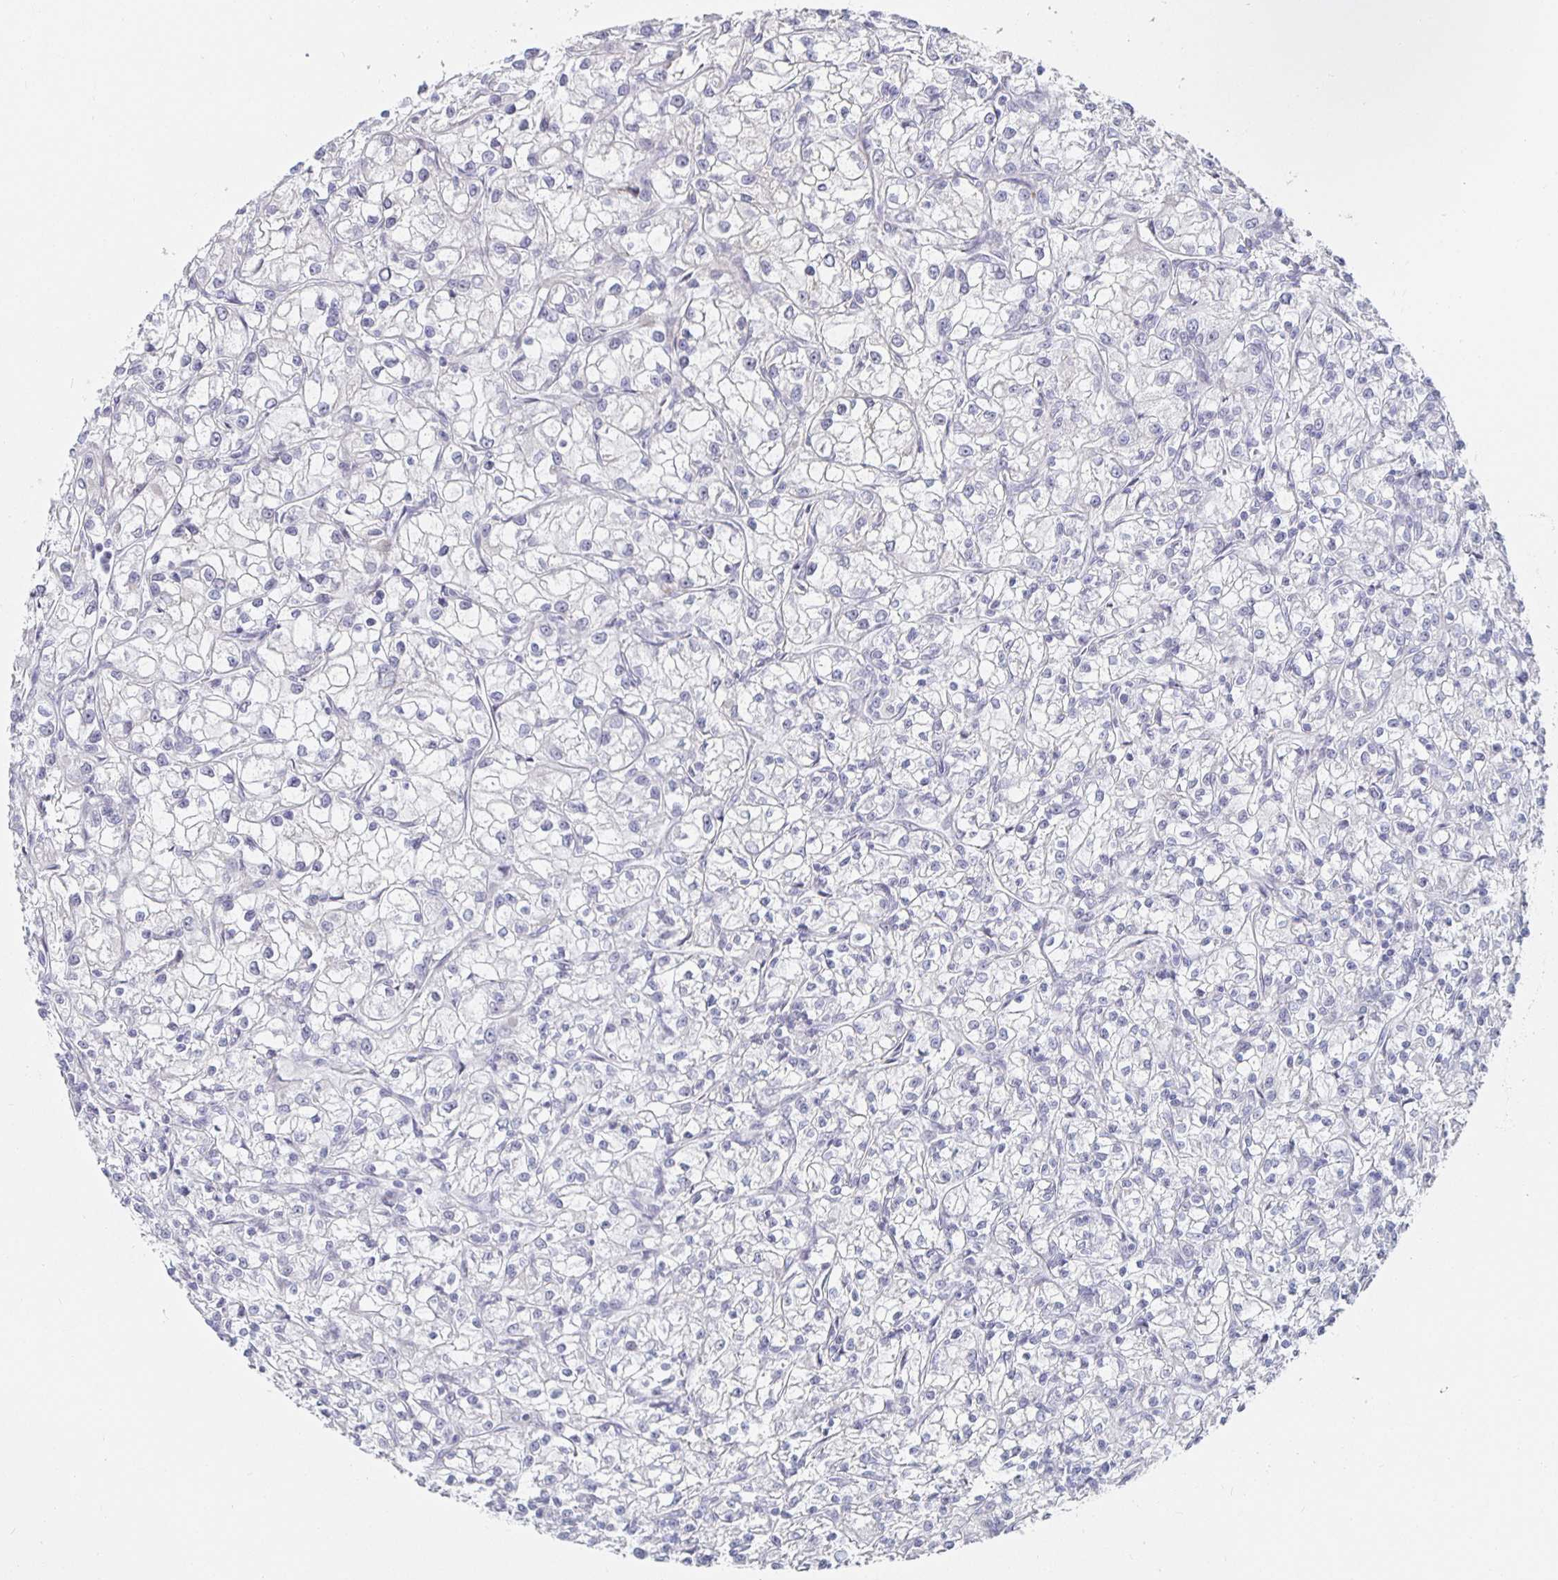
{"staining": {"intensity": "negative", "quantity": "none", "location": "none"}, "tissue": "renal cancer", "cell_type": "Tumor cells", "image_type": "cancer", "snomed": [{"axis": "morphology", "description": "Adenocarcinoma, NOS"}, {"axis": "topography", "description": "Kidney"}], "caption": "This is an immunohistochemistry image of renal cancer. There is no expression in tumor cells.", "gene": "S100G", "patient": {"sex": "female", "age": 59}}